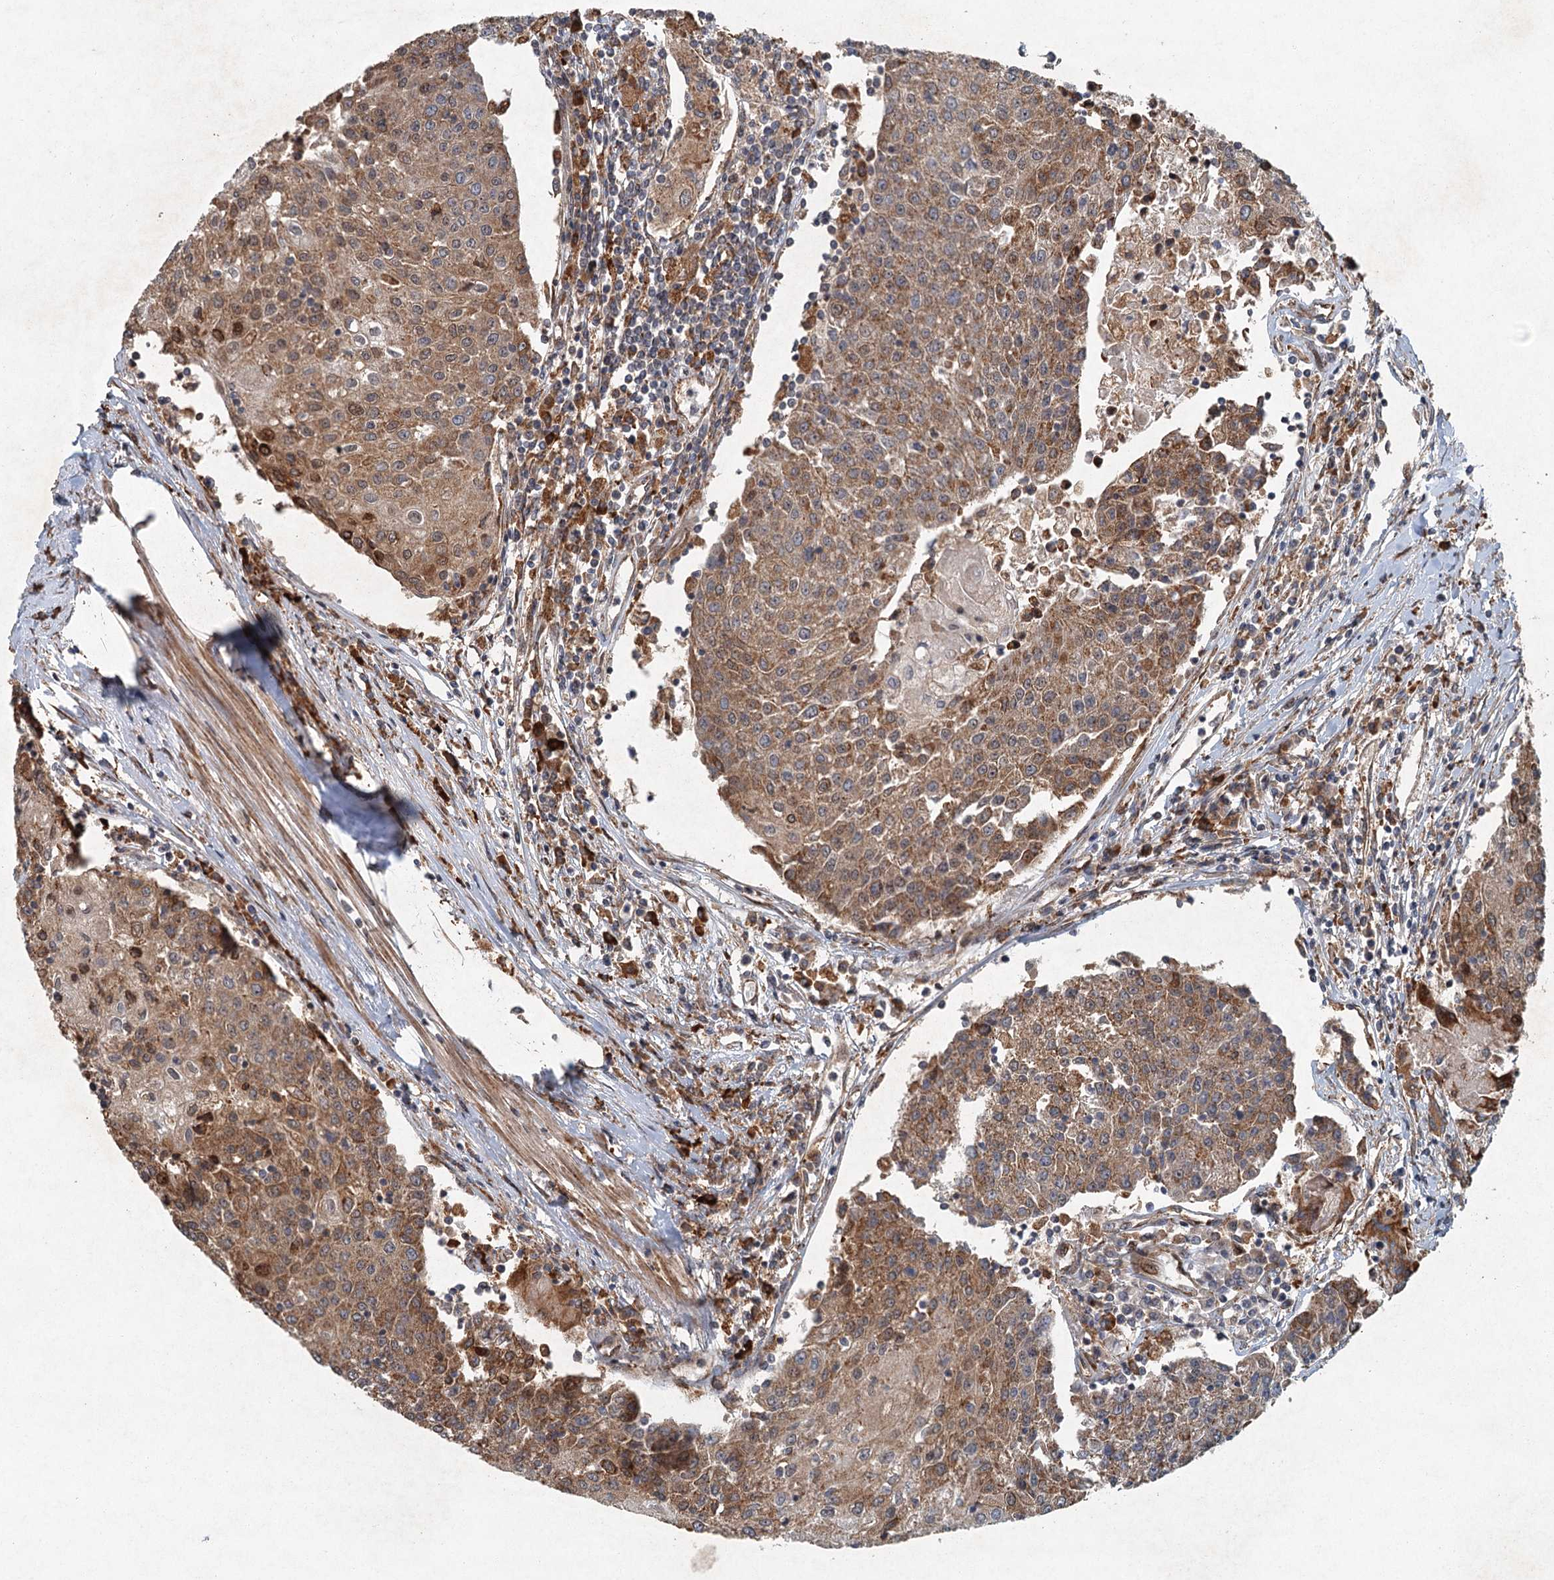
{"staining": {"intensity": "moderate", "quantity": ">75%", "location": "cytoplasmic/membranous,nuclear"}, "tissue": "urothelial cancer", "cell_type": "Tumor cells", "image_type": "cancer", "snomed": [{"axis": "morphology", "description": "Urothelial carcinoma, High grade"}, {"axis": "topography", "description": "Urinary bladder"}], "caption": "A high-resolution image shows immunohistochemistry staining of urothelial cancer, which displays moderate cytoplasmic/membranous and nuclear expression in about >75% of tumor cells.", "gene": "SRPX2", "patient": {"sex": "female", "age": 85}}